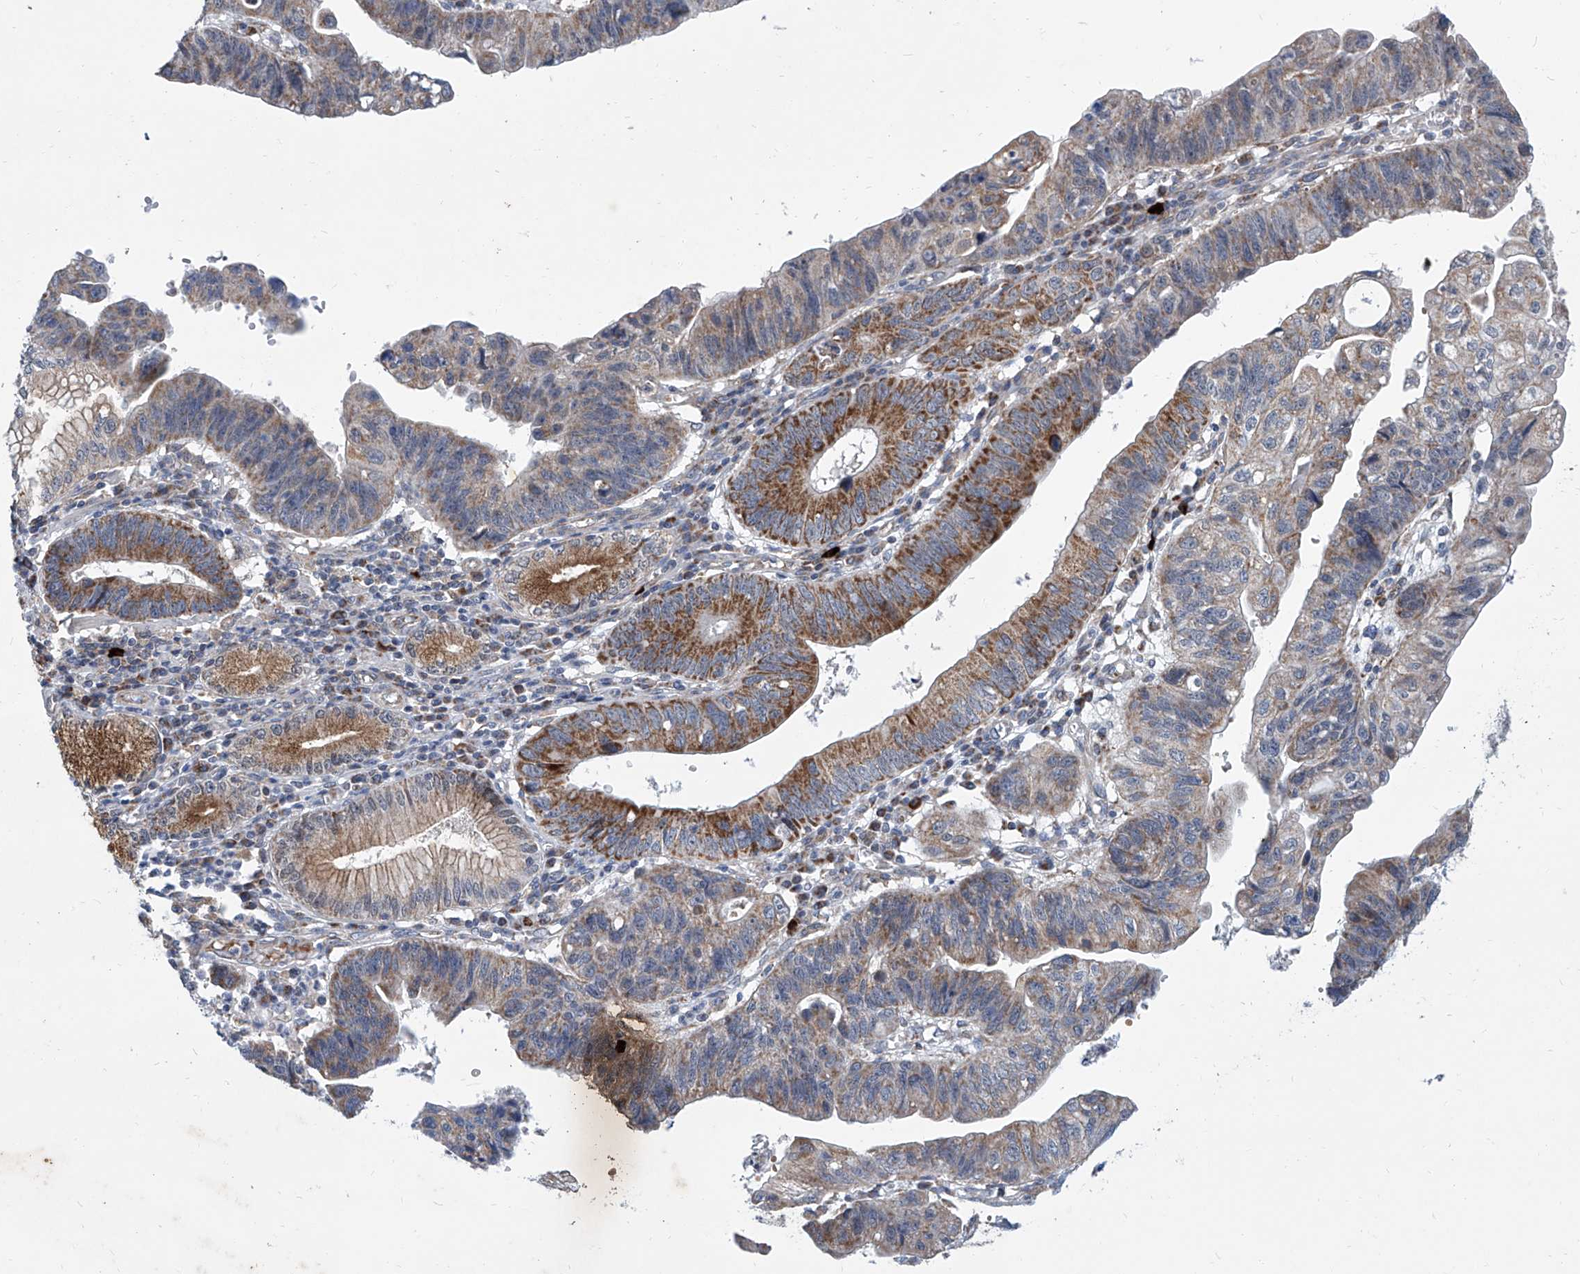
{"staining": {"intensity": "strong", "quantity": "25%-75%", "location": "cytoplasmic/membranous"}, "tissue": "stomach cancer", "cell_type": "Tumor cells", "image_type": "cancer", "snomed": [{"axis": "morphology", "description": "Adenocarcinoma, NOS"}, {"axis": "topography", "description": "Stomach"}], "caption": "Stomach cancer stained with IHC demonstrates strong cytoplasmic/membranous staining in approximately 25%-75% of tumor cells.", "gene": "USP48", "patient": {"sex": "male", "age": 59}}